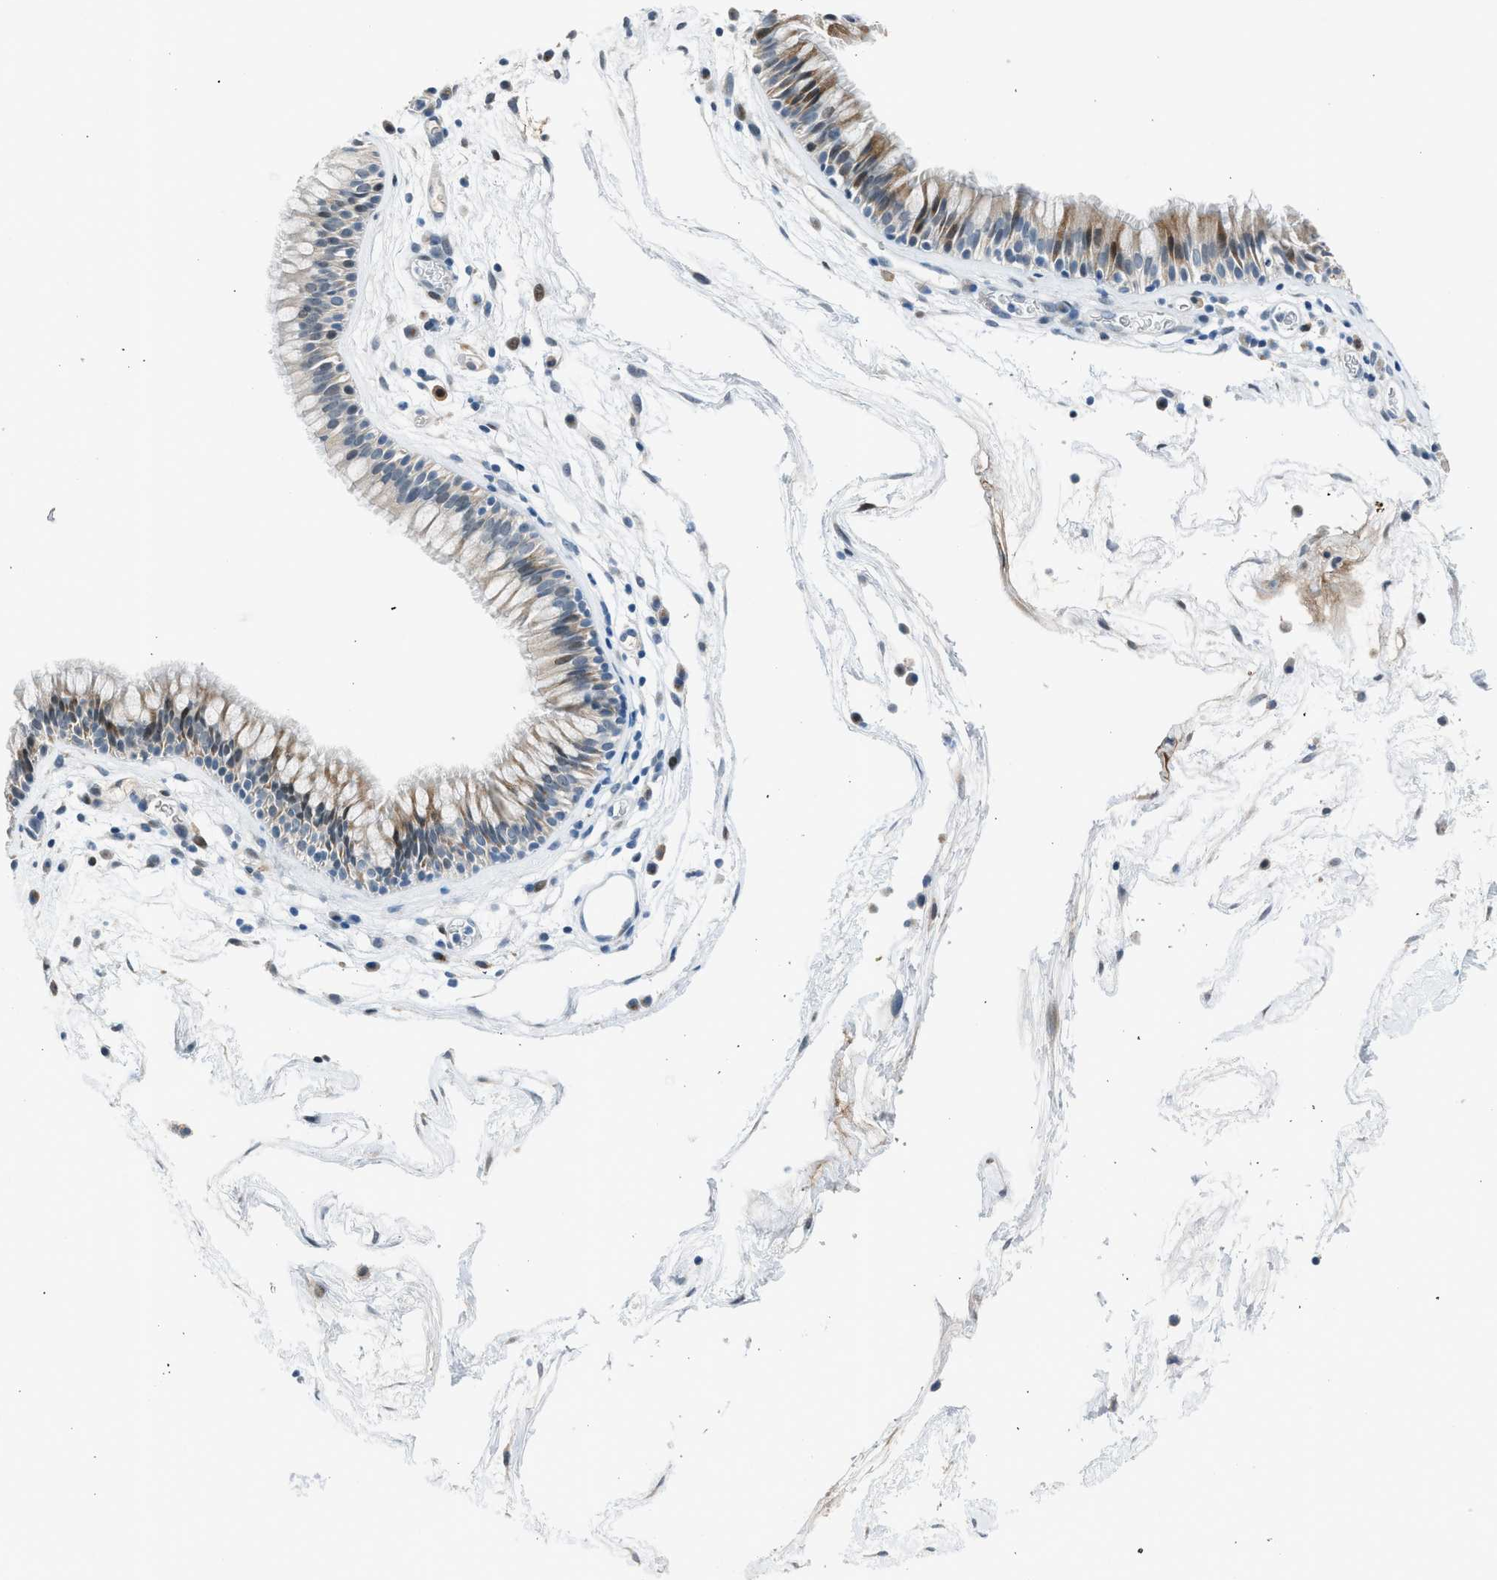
{"staining": {"intensity": "moderate", "quantity": ">75%", "location": "cytoplasmic/membranous"}, "tissue": "nasopharynx", "cell_type": "Respiratory epithelial cells", "image_type": "normal", "snomed": [{"axis": "morphology", "description": "Normal tissue, NOS"}, {"axis": "morphology", "description": "Inflammation, NOS"}, {"axis": "topography", "description": "Nasopharynx"}], "caption": "Protein expression analysis of normal nasopharynx demonstrates moderate cytoplasmic/membranous expression in approximately >75% of respiratory epithelial cells.", "gene": "RNF41", "patient": {"sex": "male", "age": 48}}